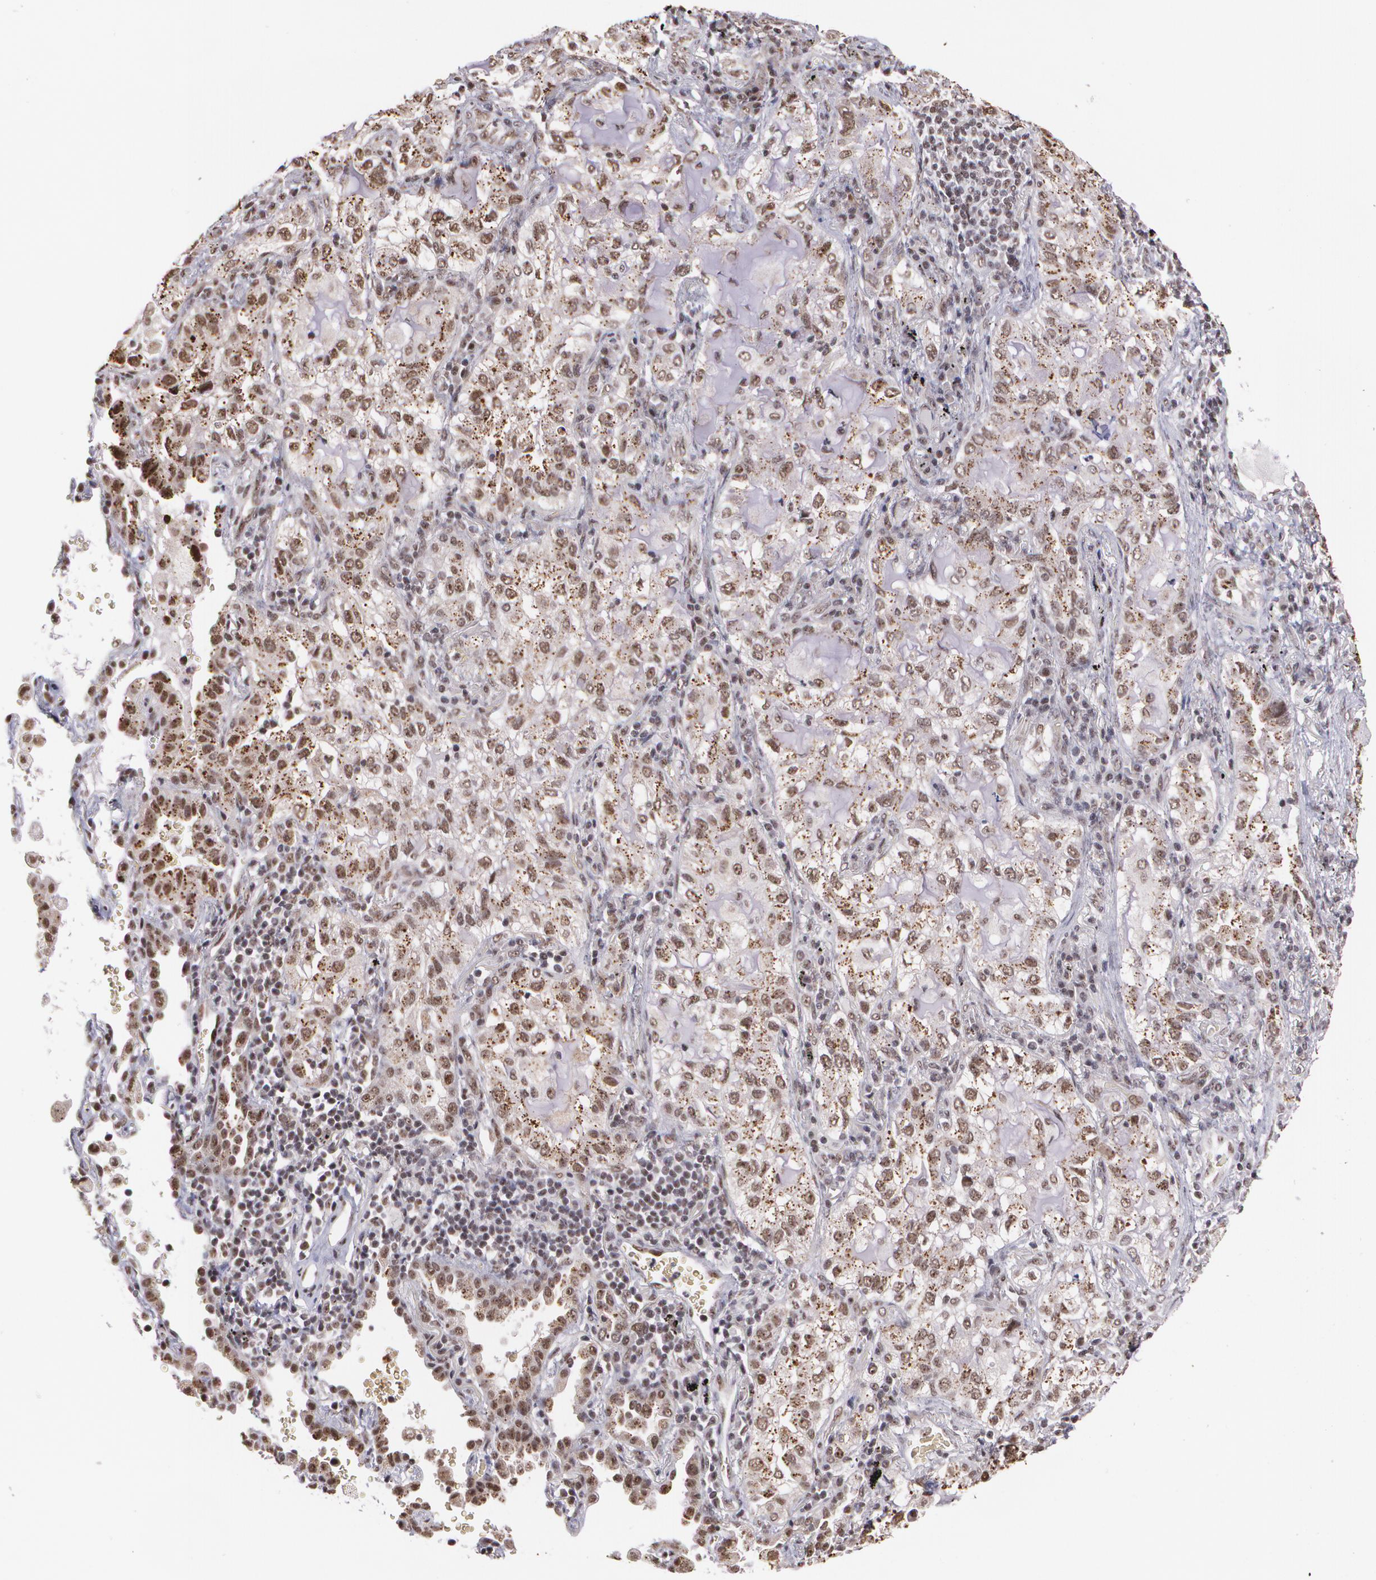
{"staining": {"intensity": "strong", "quantity": ">75%", "location": "nuclear"}, "tissue": "lung cancer", "cell_type": "Tumor cells", "image_type": "cancer", "snomed": [{"axis": "morphology", "description": "Adenocarcinoma, NOS"}, {"axis": "topography", "description": "Lung"}], "caption": "Lung adenocarcinoma stained with DAB (3,3'-diaminobenzidine) immunohistochemistry shows high levels of strong nuclear positivity in about >75% of tumor cells.", "gene": "C6orf15", "patient": {"sex": "female", "age": 50}}